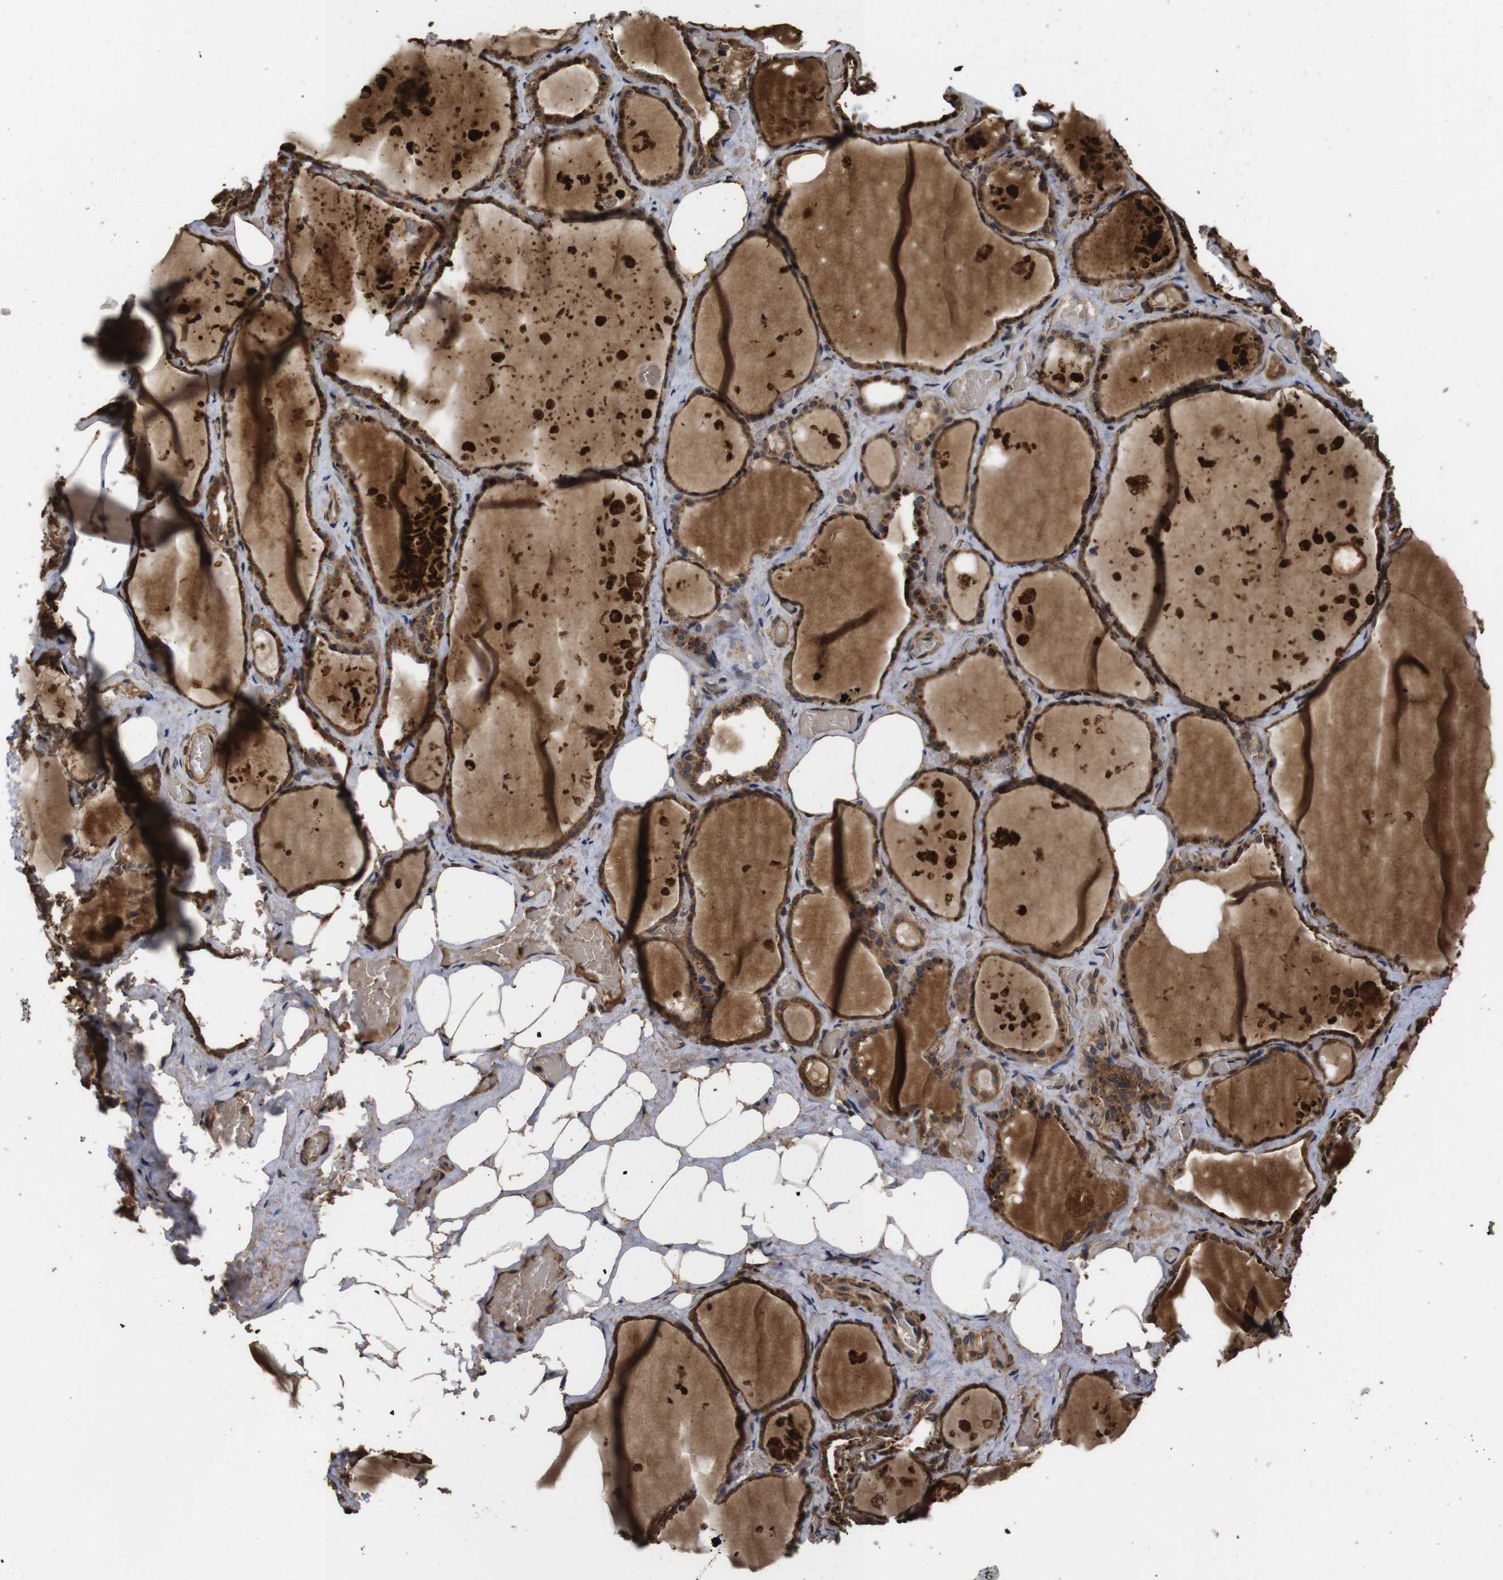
{"staining": {"intensity": "strong", "quantity": ">75%", "location": "cytoplasmic/membranous"}, "tissue": "thyroid gland", "cell_type": "Glandular cells", "image_type": "normal", "snomed": [{"axis": "morphology", "description": "Normal tissue, NOS"}, {"axis": "topography", "description": "Thyroid gland"}], "caption": "Immunohistochemistry (DAB (3,3'-diaminobenzidine)) staining of normal thyroid gland displays strong cytoplasmic/membranous protein positivity in about >75% of glandular cells. (DAB (3,3'-diaminobenzidine) IHC with brightfield microscopy, high magnification).", "gene": "PTPN14", "patient": {"sex": "male", "age": 61}}